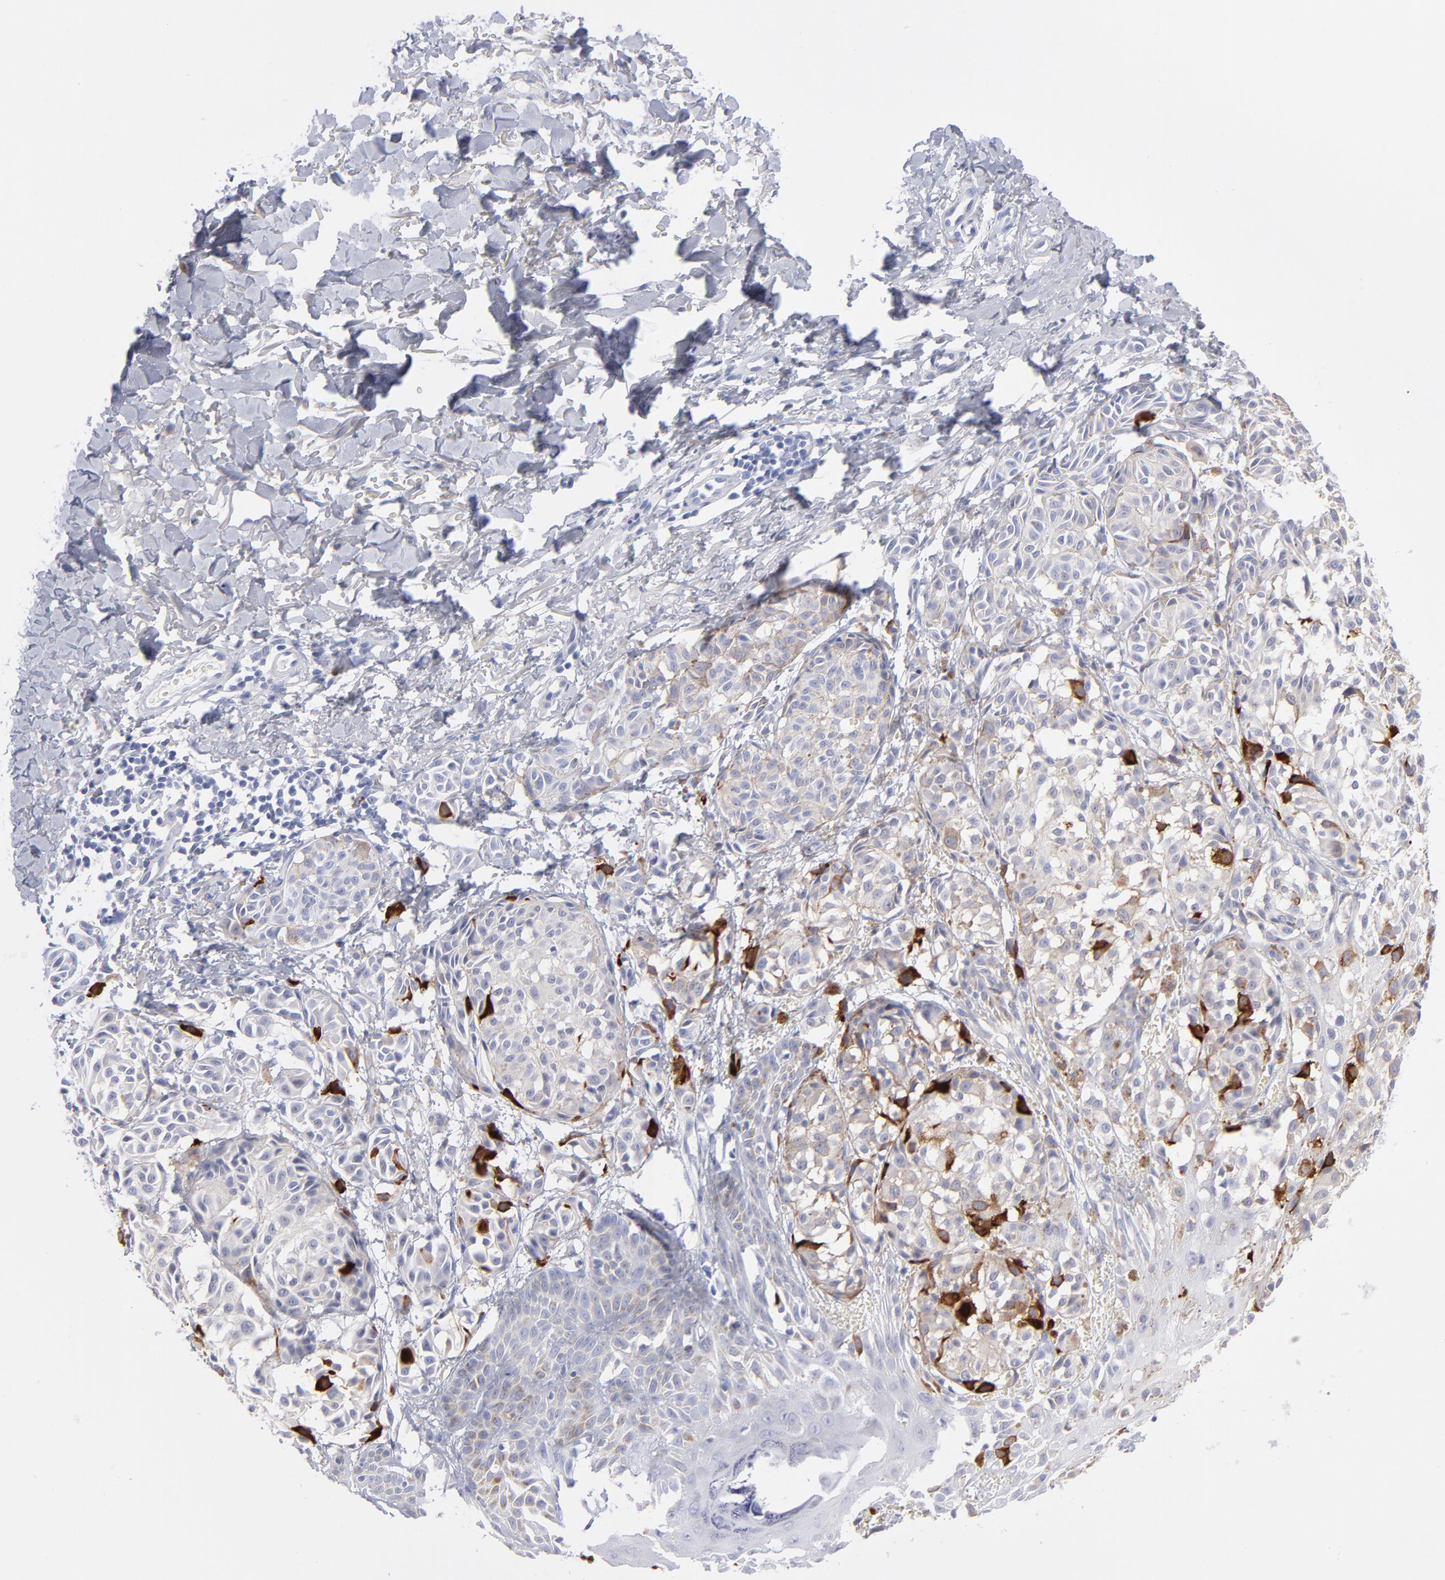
{"staining": {"intensity": "strong", "quantity": "<25%", "location": "cytoplasmic/membranous"}, "tissue": "melanoma", "cell_type": "Tumor cells", "image_type": "cancer", "snomed": [{"axis": "morphology", "description": "Malignant melanoma, NOS"}, {"axis": "topography", "description": "Skin"}], "caption": "An image showing strong cytoplasmic/membranous expression in about <25% of tumor cells in melanoma, as visualized by brown immunohistochemical staining.", "gene": "CCNB1", "patient": {"sex": "male", "age": 76}}